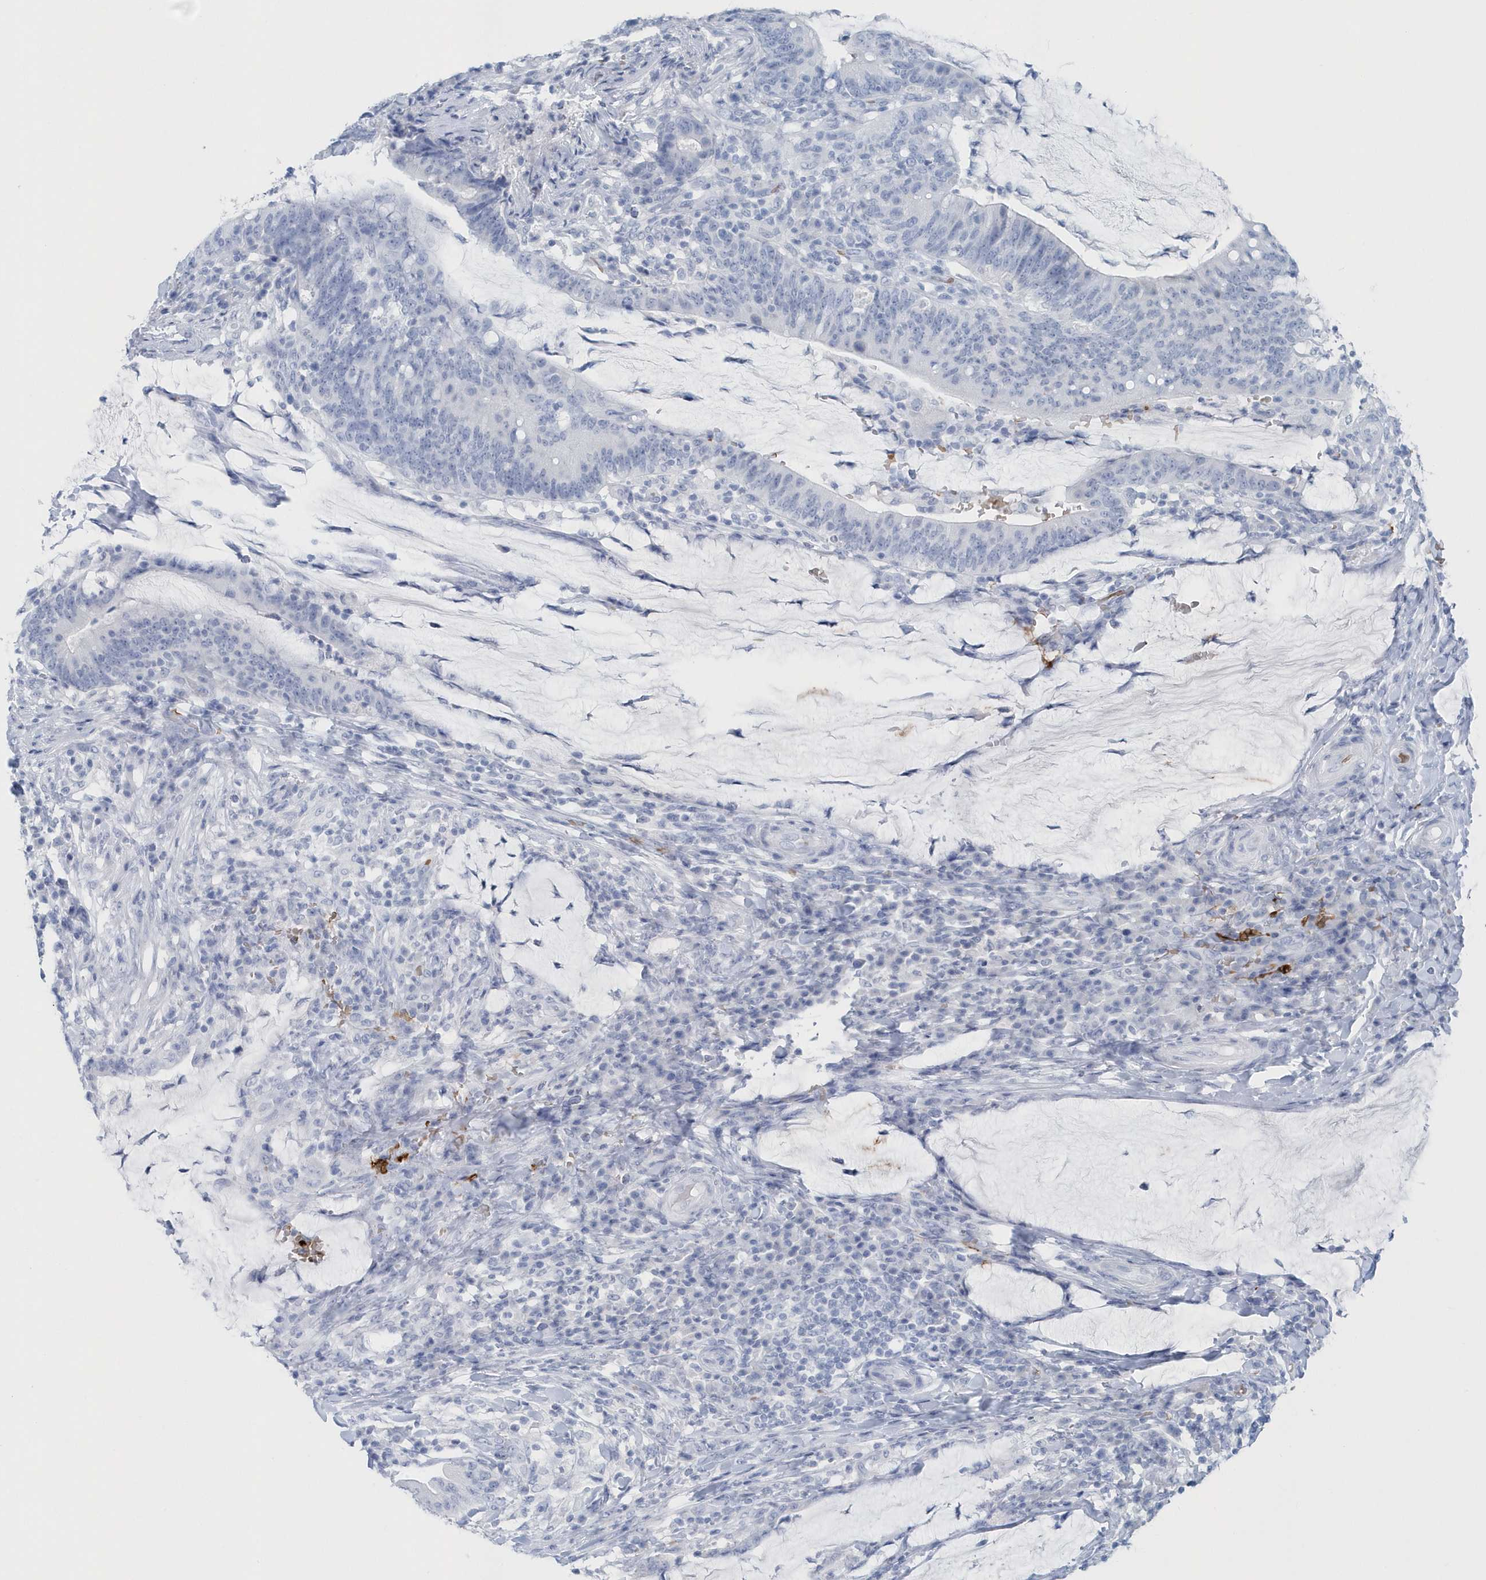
{"staining": {"intensity": "negative", "quantity": "none", "location": "none"}, "tissue": "colorectal cancer", "cell_type": "Tumor cells", "image_type": "cancer", "snomed": [{"axis": "morphology", "description": "Normal tissue, NOS"}, {"axis": "morphology", "description": "Adenocarcinoma, NOS"}, {"axis": "topography", "description": "Colon"}], "caption": "Immunohistochemical staining of colorectal cancer displays no significant expression in tumor cells. Brightfield microscopy of IHC stained with DAB (brown) and hematoxylin (blue), captured at high magnification.", "gene": "HBA2", "patient": {"sex": "female", "age": 66}}